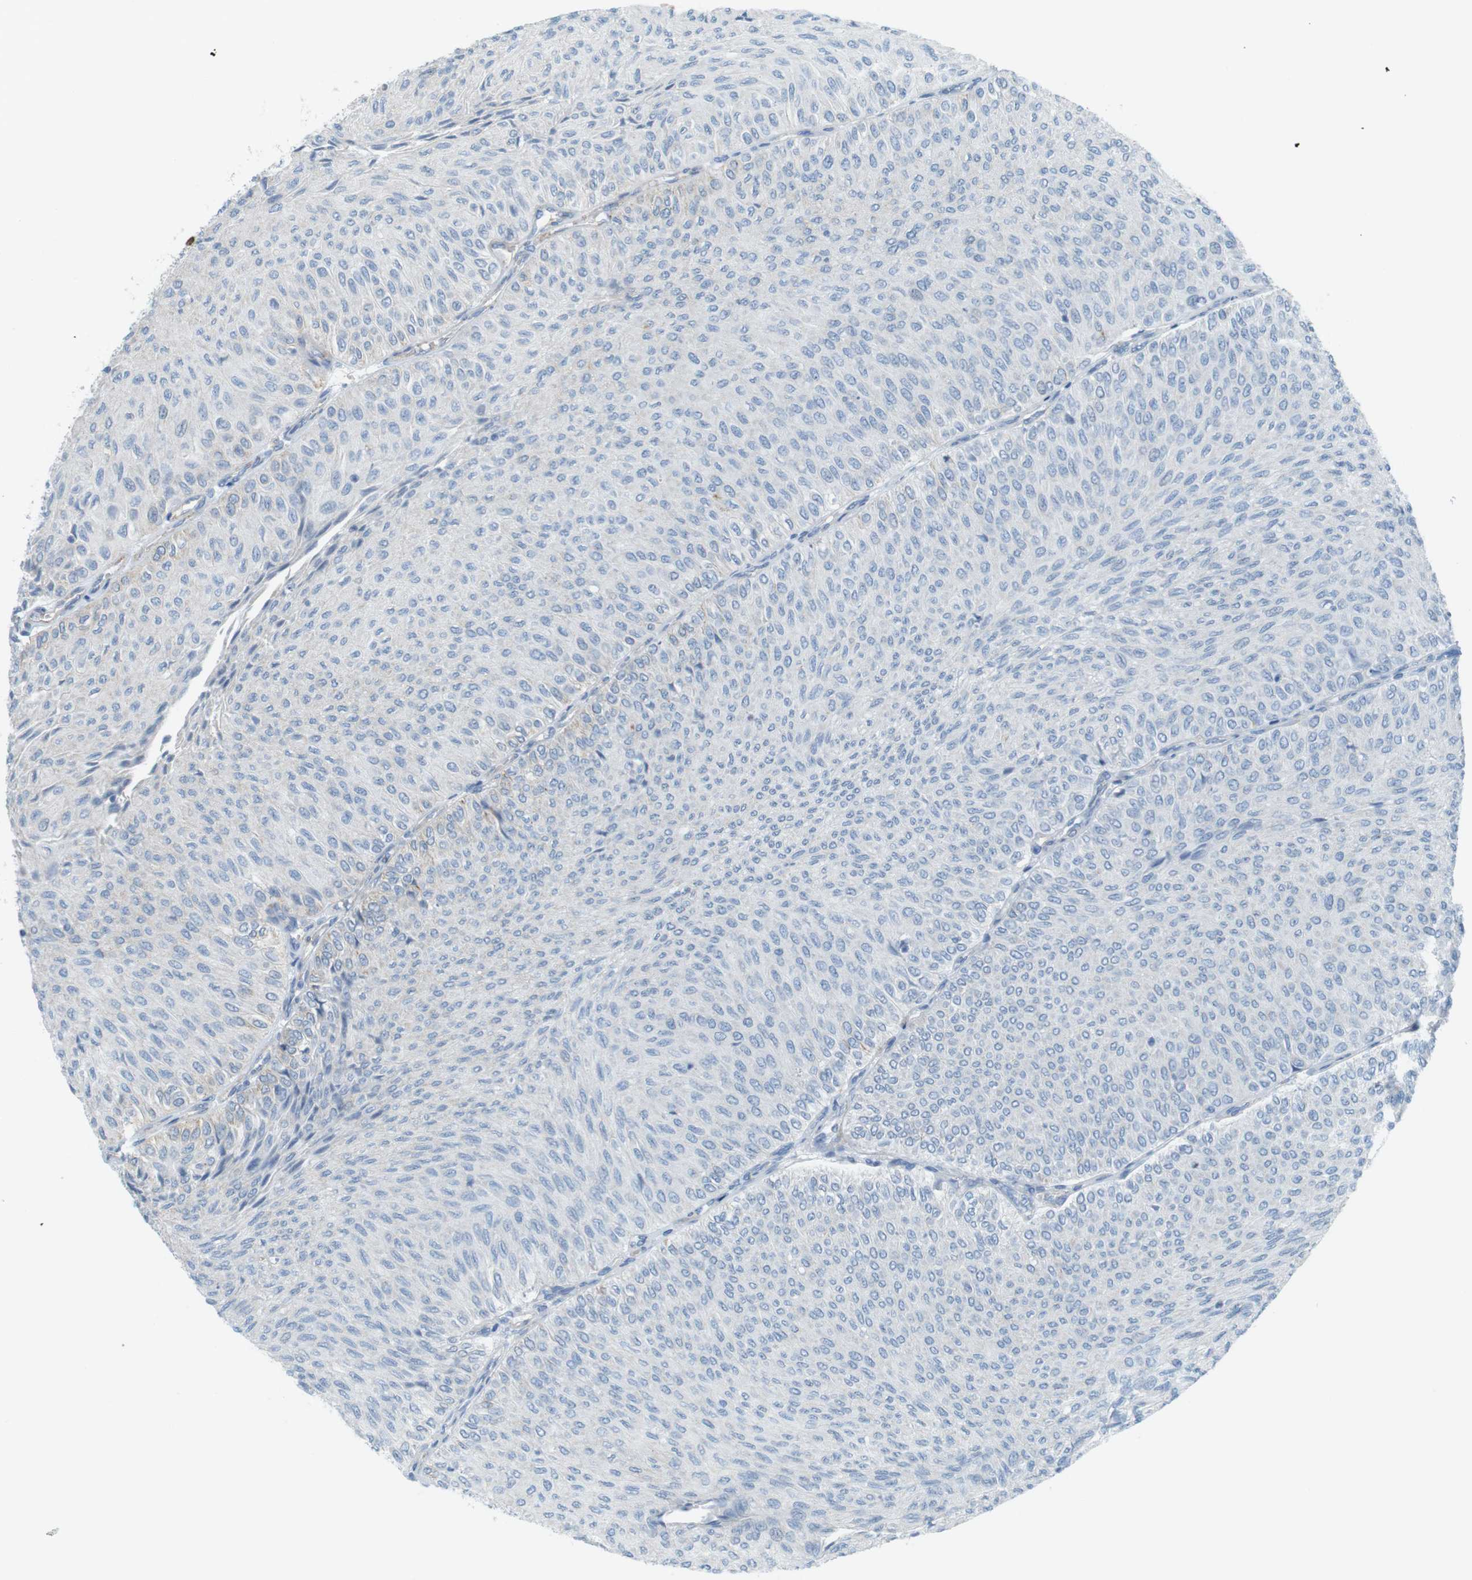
{"staining": {"intensity": "negative", "quantity": "none", "location": "none"}, "tissue": "urothelial cancer", "cell_type": "Tumor cells", "image_type": "cancer", "snomed": [{"axis": "morphology", "description": "Urothelial carcinoma, Low grade"}, {"axis": "topography", "description": "Urinary bladder"}], "caption": "The image exhibits no significant positivity in tumor cells of urothelial cancer.", "gene": "VAMP1", "patient": {"sex": "male", "age": 78}}